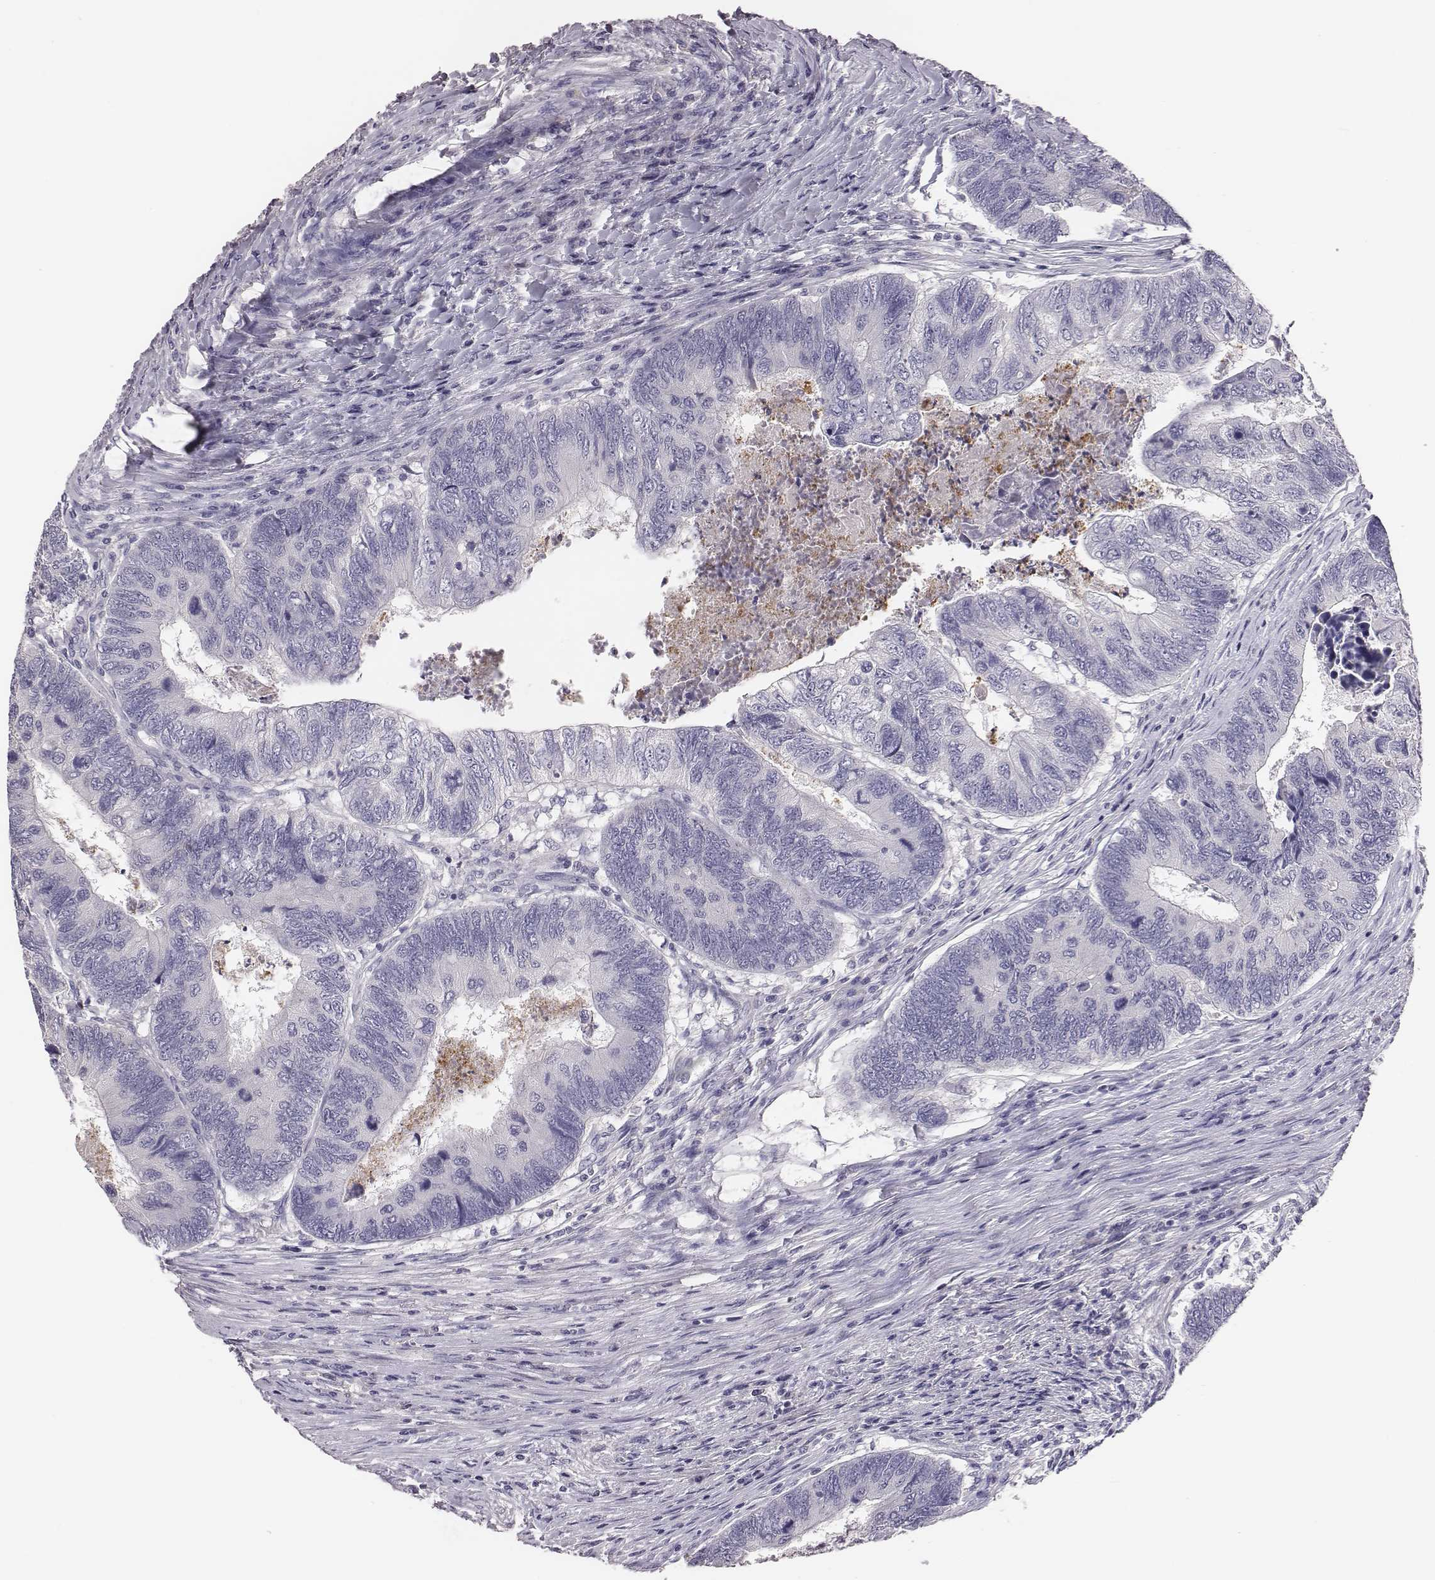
{"staining": {"intensity": "negative", "quantity": "none", "location": "none"}, "tissue": "colorectal cancer", "cell_type": "Tumor cells", "image_type": "cancer", "snomed": [{"axis": "morphology", "description": "Adenocarcinoma, NOS"}, {"axis": "topography", "description": "Colon"}], "caption": "High power microscopy photomicrograph of an immunohistochemistry (IHC) histopathology image of colorectal cancer, revealing no significant expression in tumor cells.", "gene": "EN1", "patient": {"sex": "female", "age": 67}}